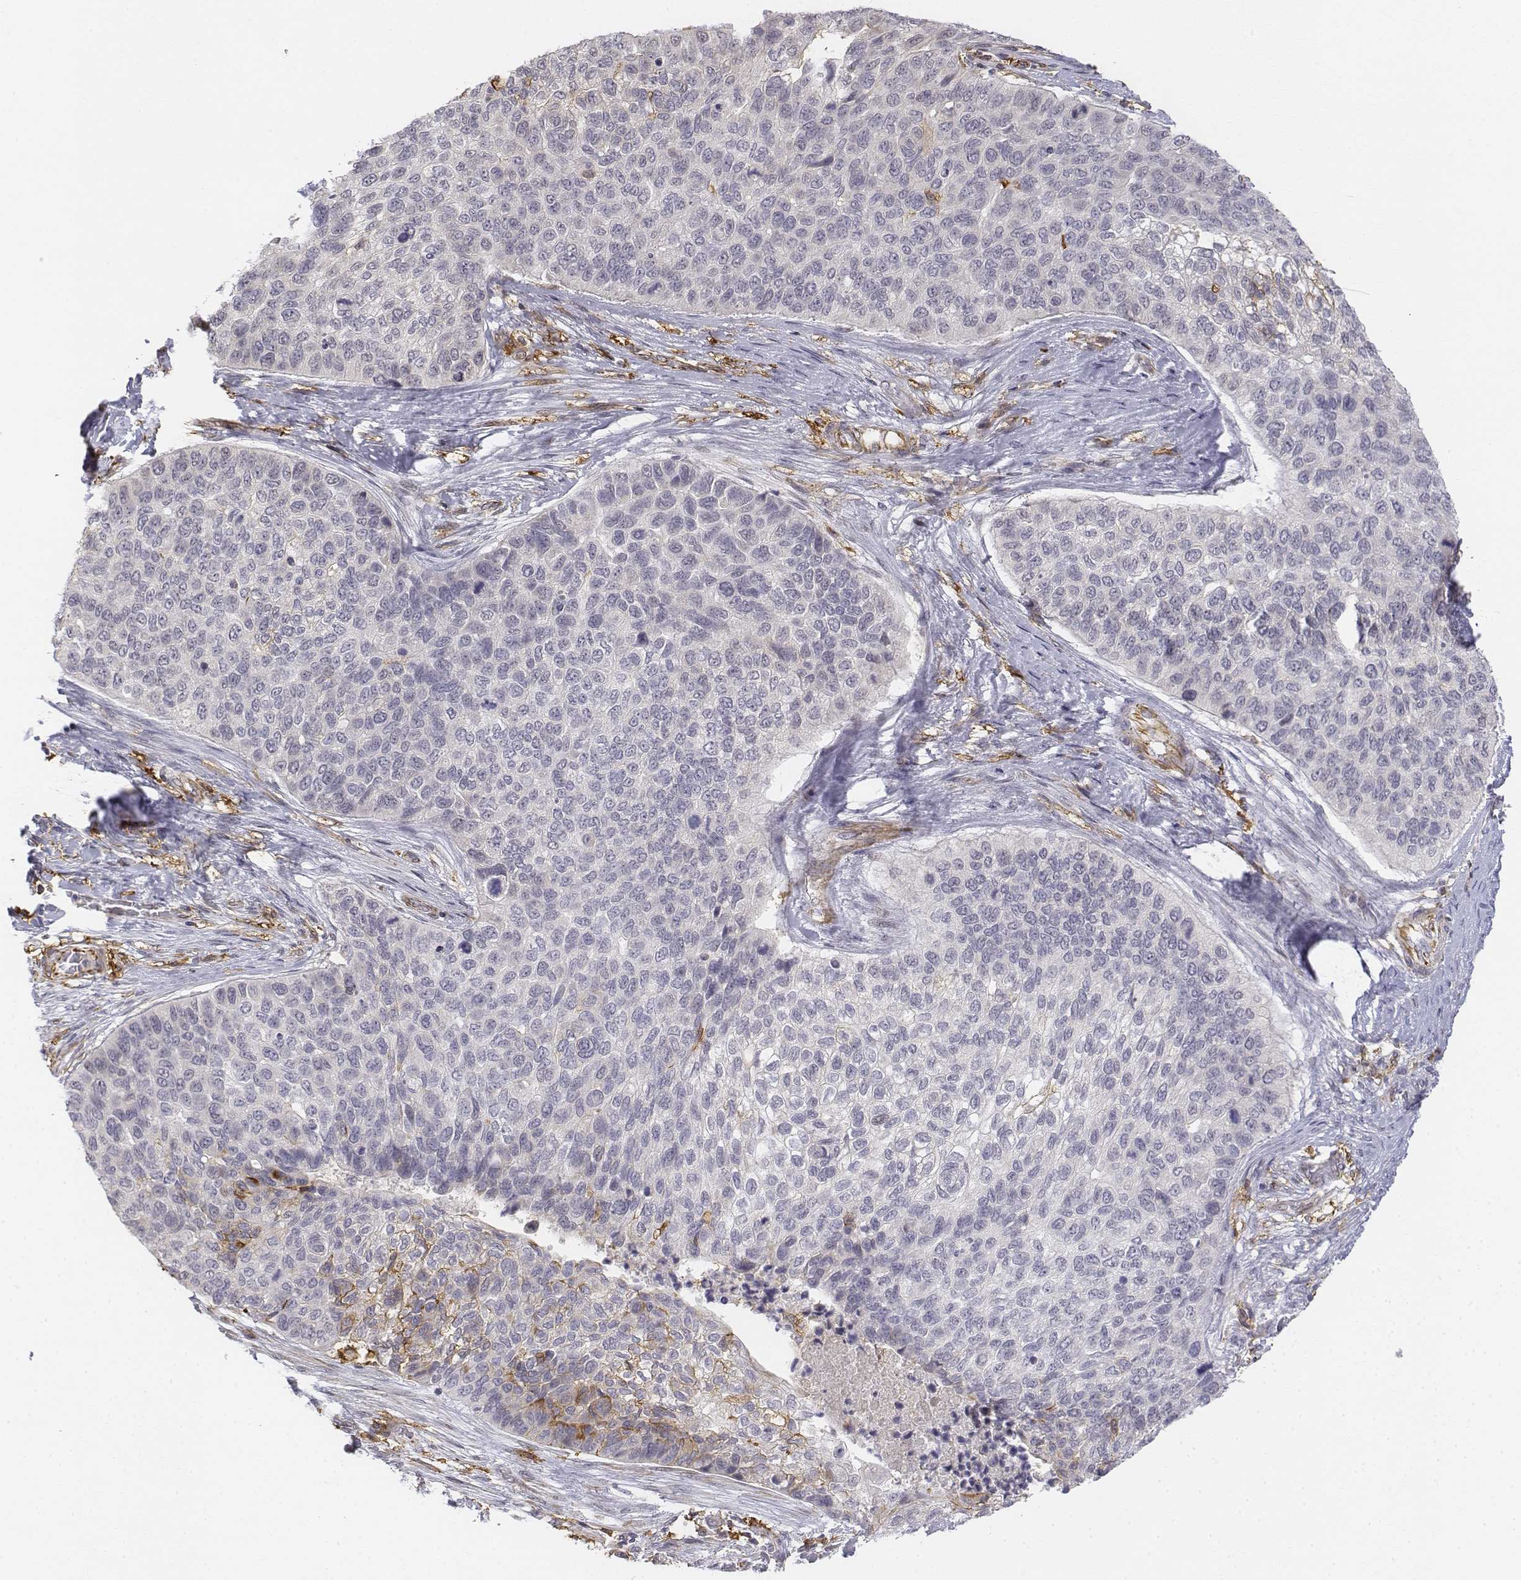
{"staining": {"intensity": "negative", "quantity": "none", "location": "none"}, "tissue": "lung cancer", "cell_type": "Tumor cells", "image_type": "cancer", "snomed": [{"axis": "morphology", "description": "Squamous cell carcinoma, NOS"}, {"axis": "topography", "description": "Lung"}], "caption": "The photomicrograph shows no significant positivity in tumor cells of lung cancer (squamous cell carcinoma). (DAB (3,3'-diaminobenzidine) immunohistochemistry with hematoxylin counter stain).", "gene": "CD14", "patient": {"sex": "male", "age": 69}}